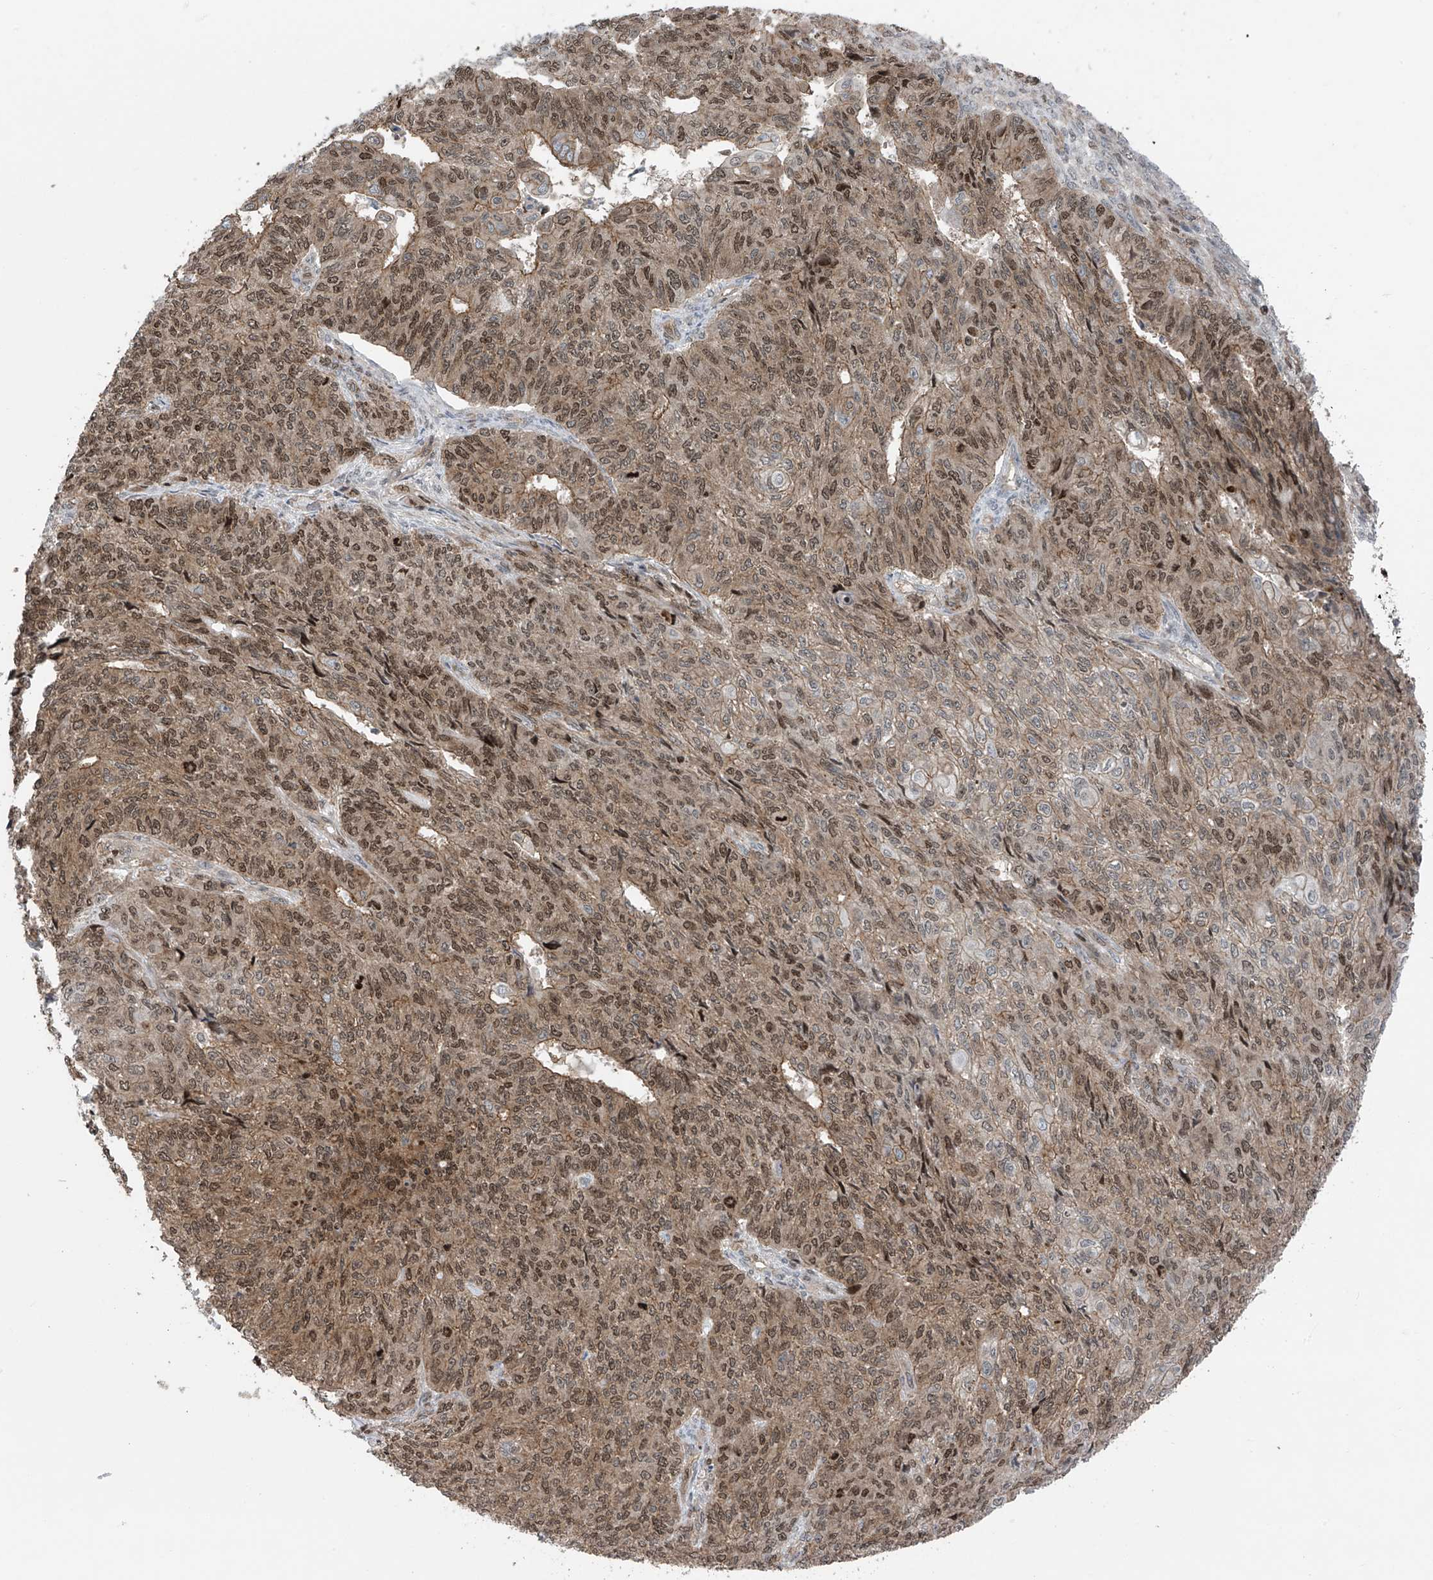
{"staining": {"intensity": "moderate", "quantity": ">75%", "location": "cytoplasmic/membranous,nuclear"}, "tissue": "endometrial cancer", "cell_type": "Tumor cells", "image_type": "cancer", "snomed": [{"axis": "morphology", "description": "Adenocarcinoma, NOS"}, {"axis": "topography", "description": "Endometrium"}], "caption": "Protein analysis of endometrial cancer tissue exhibits moderate cytoplasmic/membranous and nuclear positivity in about >75% of tumor cells.", "gene": "DNAJC9", "patient": {"sex": "female", "age": 32}}